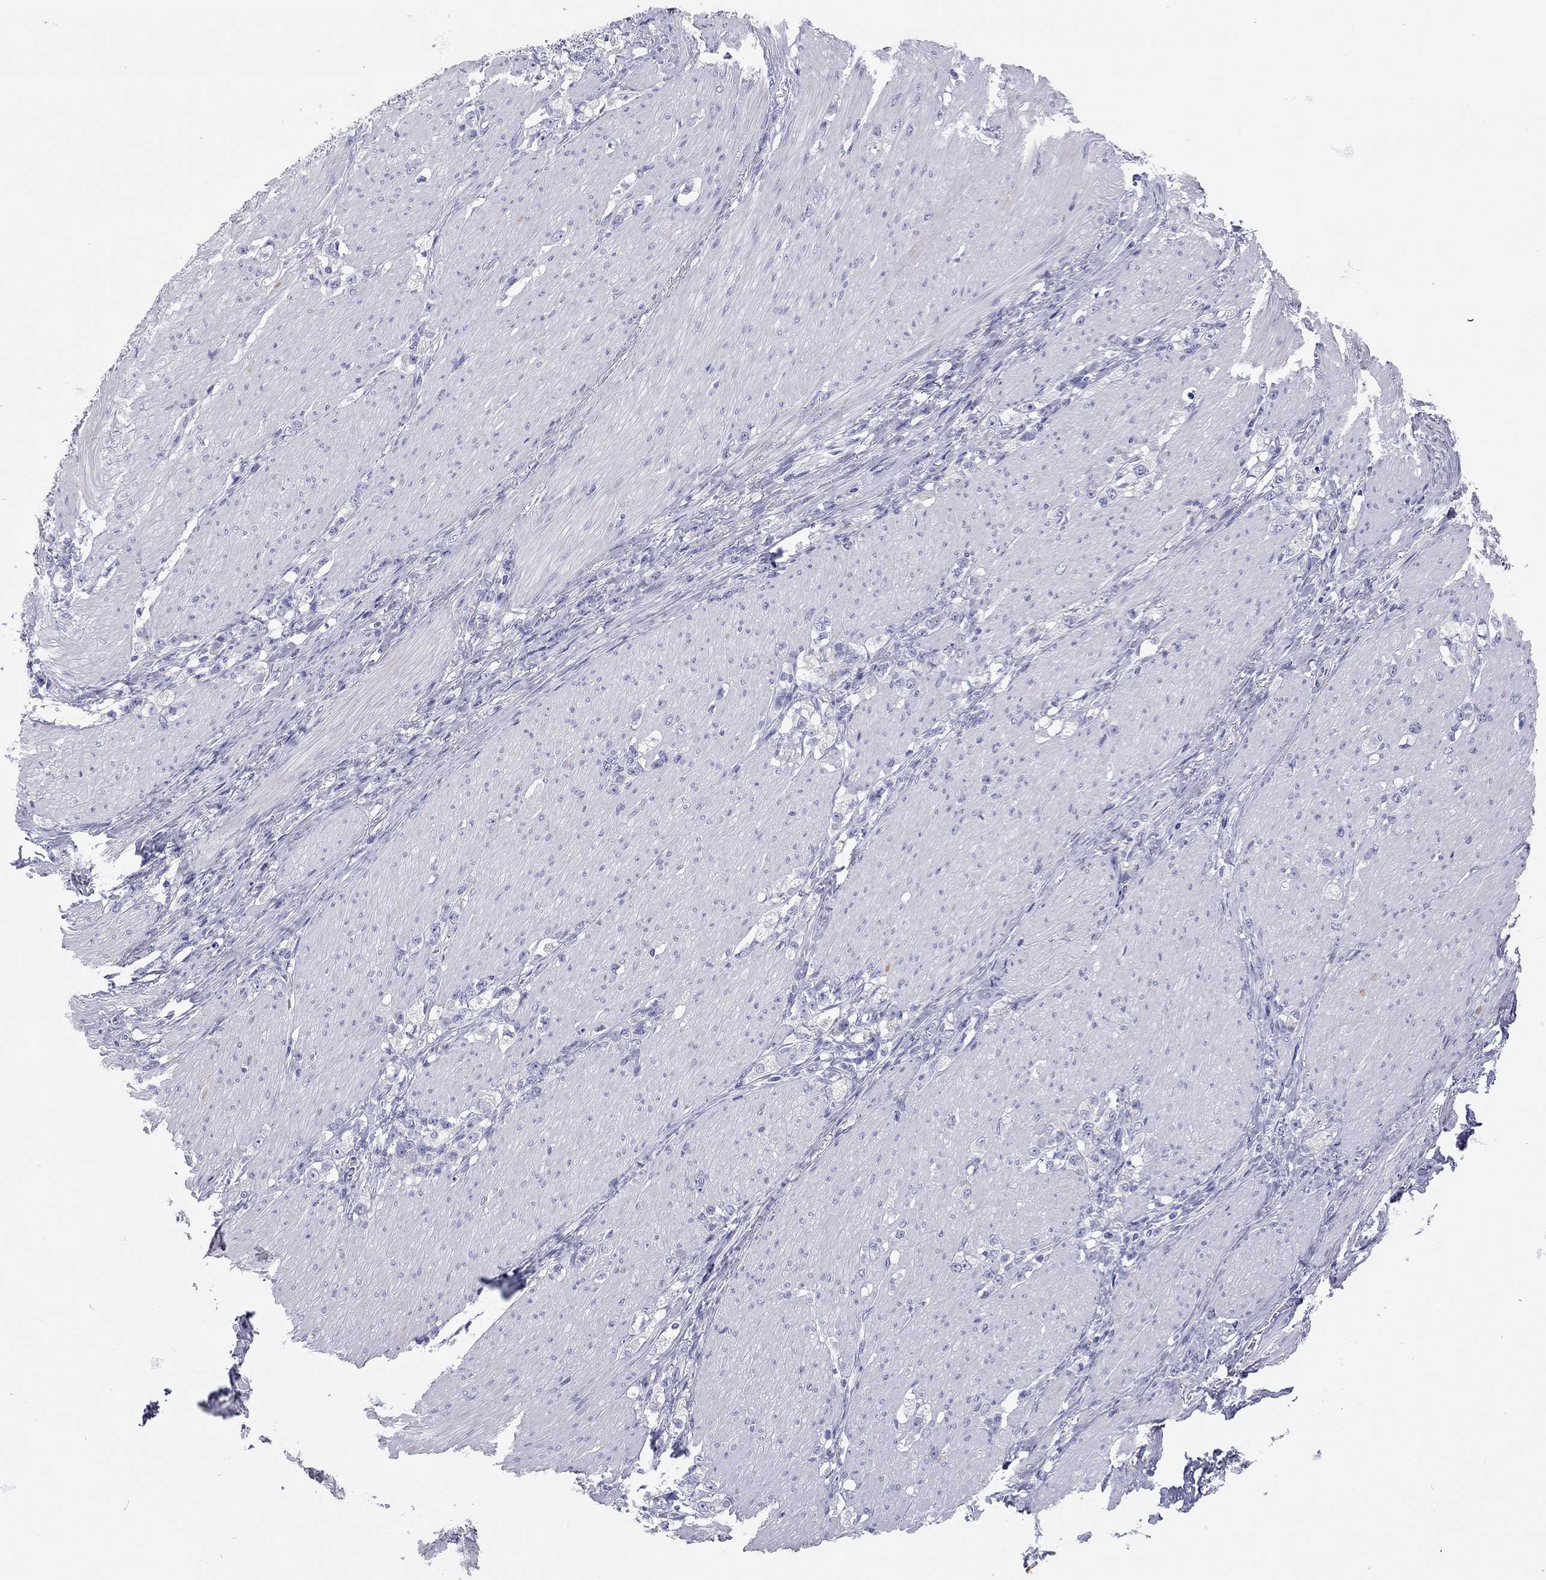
{"staining": {"intensity": "negative", "quantity": "none", "location": "none"}, "tissue": "stomach cancer", "cell_type": "Tumor cells", "image_type": "cancer", "snomed": [{"axis": "morphology", "description": "Adenocarcinoma, NOS"}, {"axis": "topography", "description": "Stomach, lower"}], "caption": "Stomach cancer was stained to show a protein in brown. There is no significant positivity in tumor cells.", "gene": "SCARB1", "patient": {"sex": "male", "age": 88}}